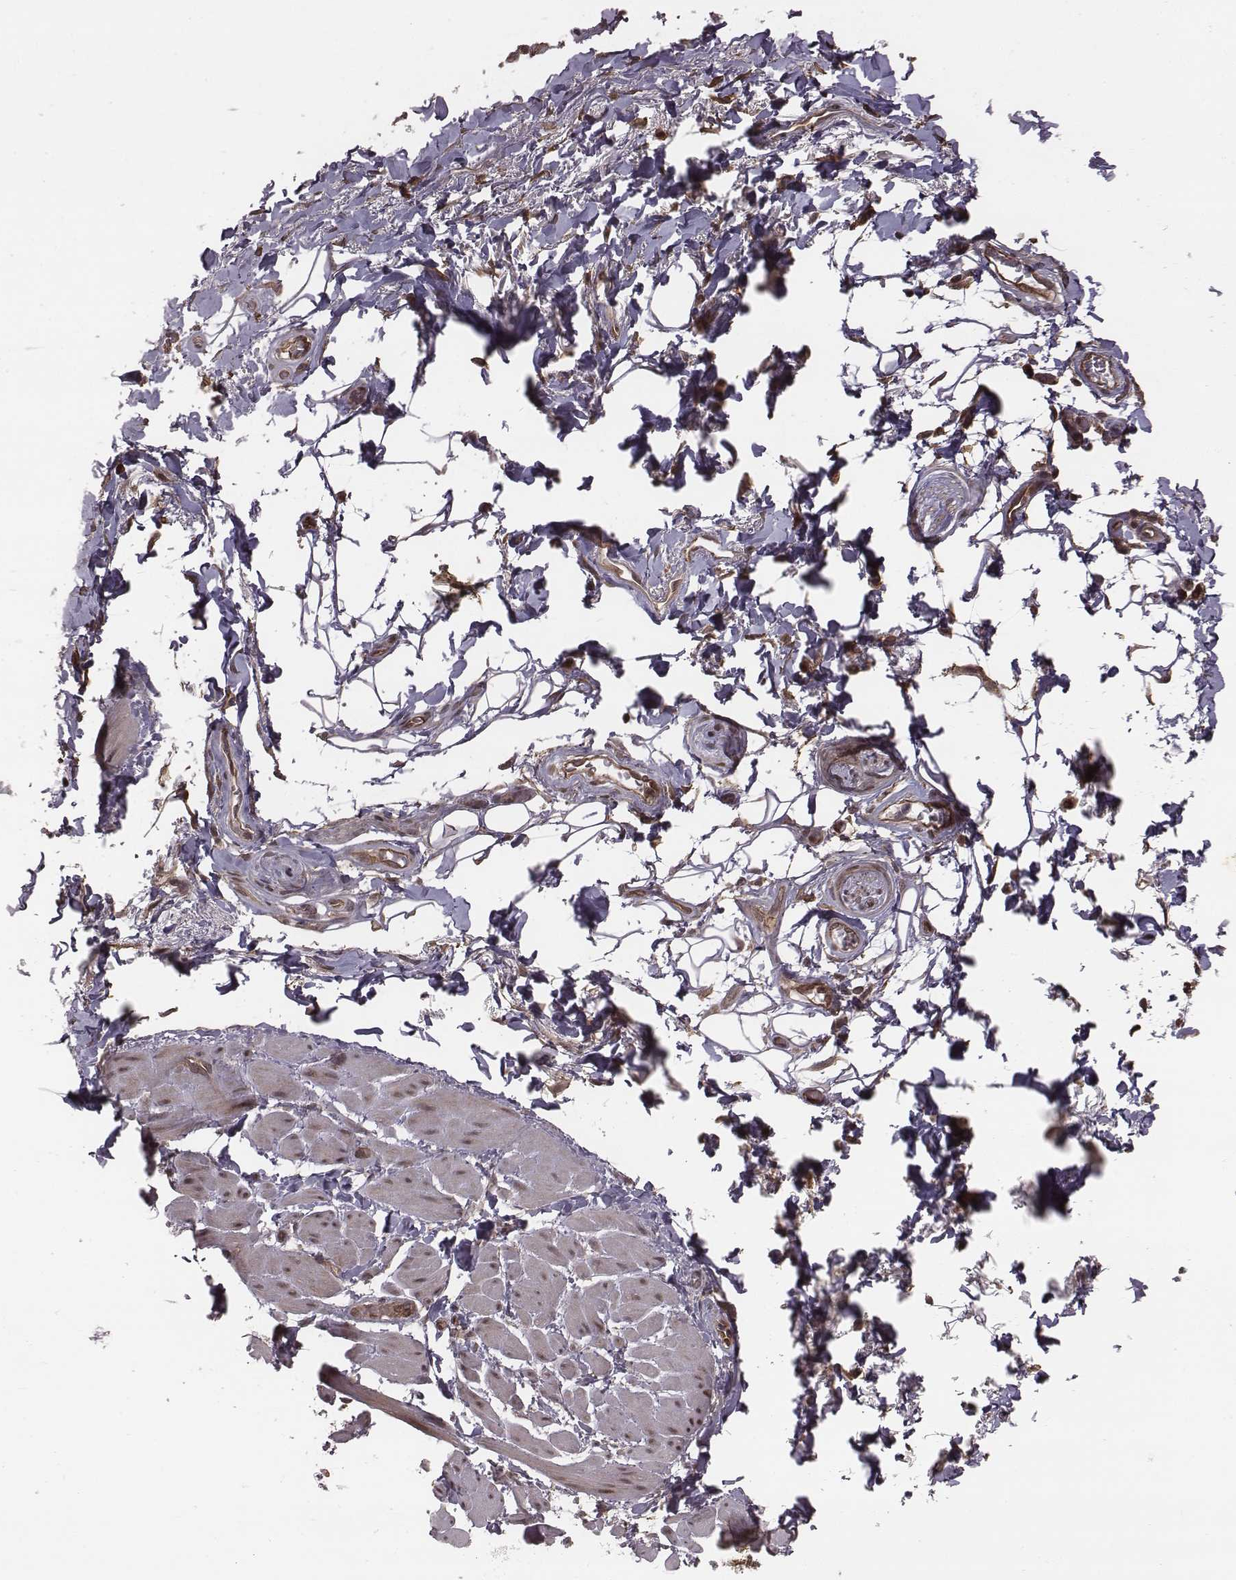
{"staining": {"intensity": "negative", "quantity": "none", "location": "none"}, "tissue": "adipose tissue", "cell_type": "Adipocytes", "image_type": "normal", "snomed": [{"axis": "morphology", "description": "Normal tissue, NOS"}, {"axis": "topography", "description": "Anal"}, {"axis": "topography", "description": "Peripheral nerve tissue"}], "caption": "DAB immunohistochemical staining of unremarkable adipose tissue demonstrates no significant staining in adipocytes.", "gene": "RPL3", "patient": {"sex": "male", "age": 53}}